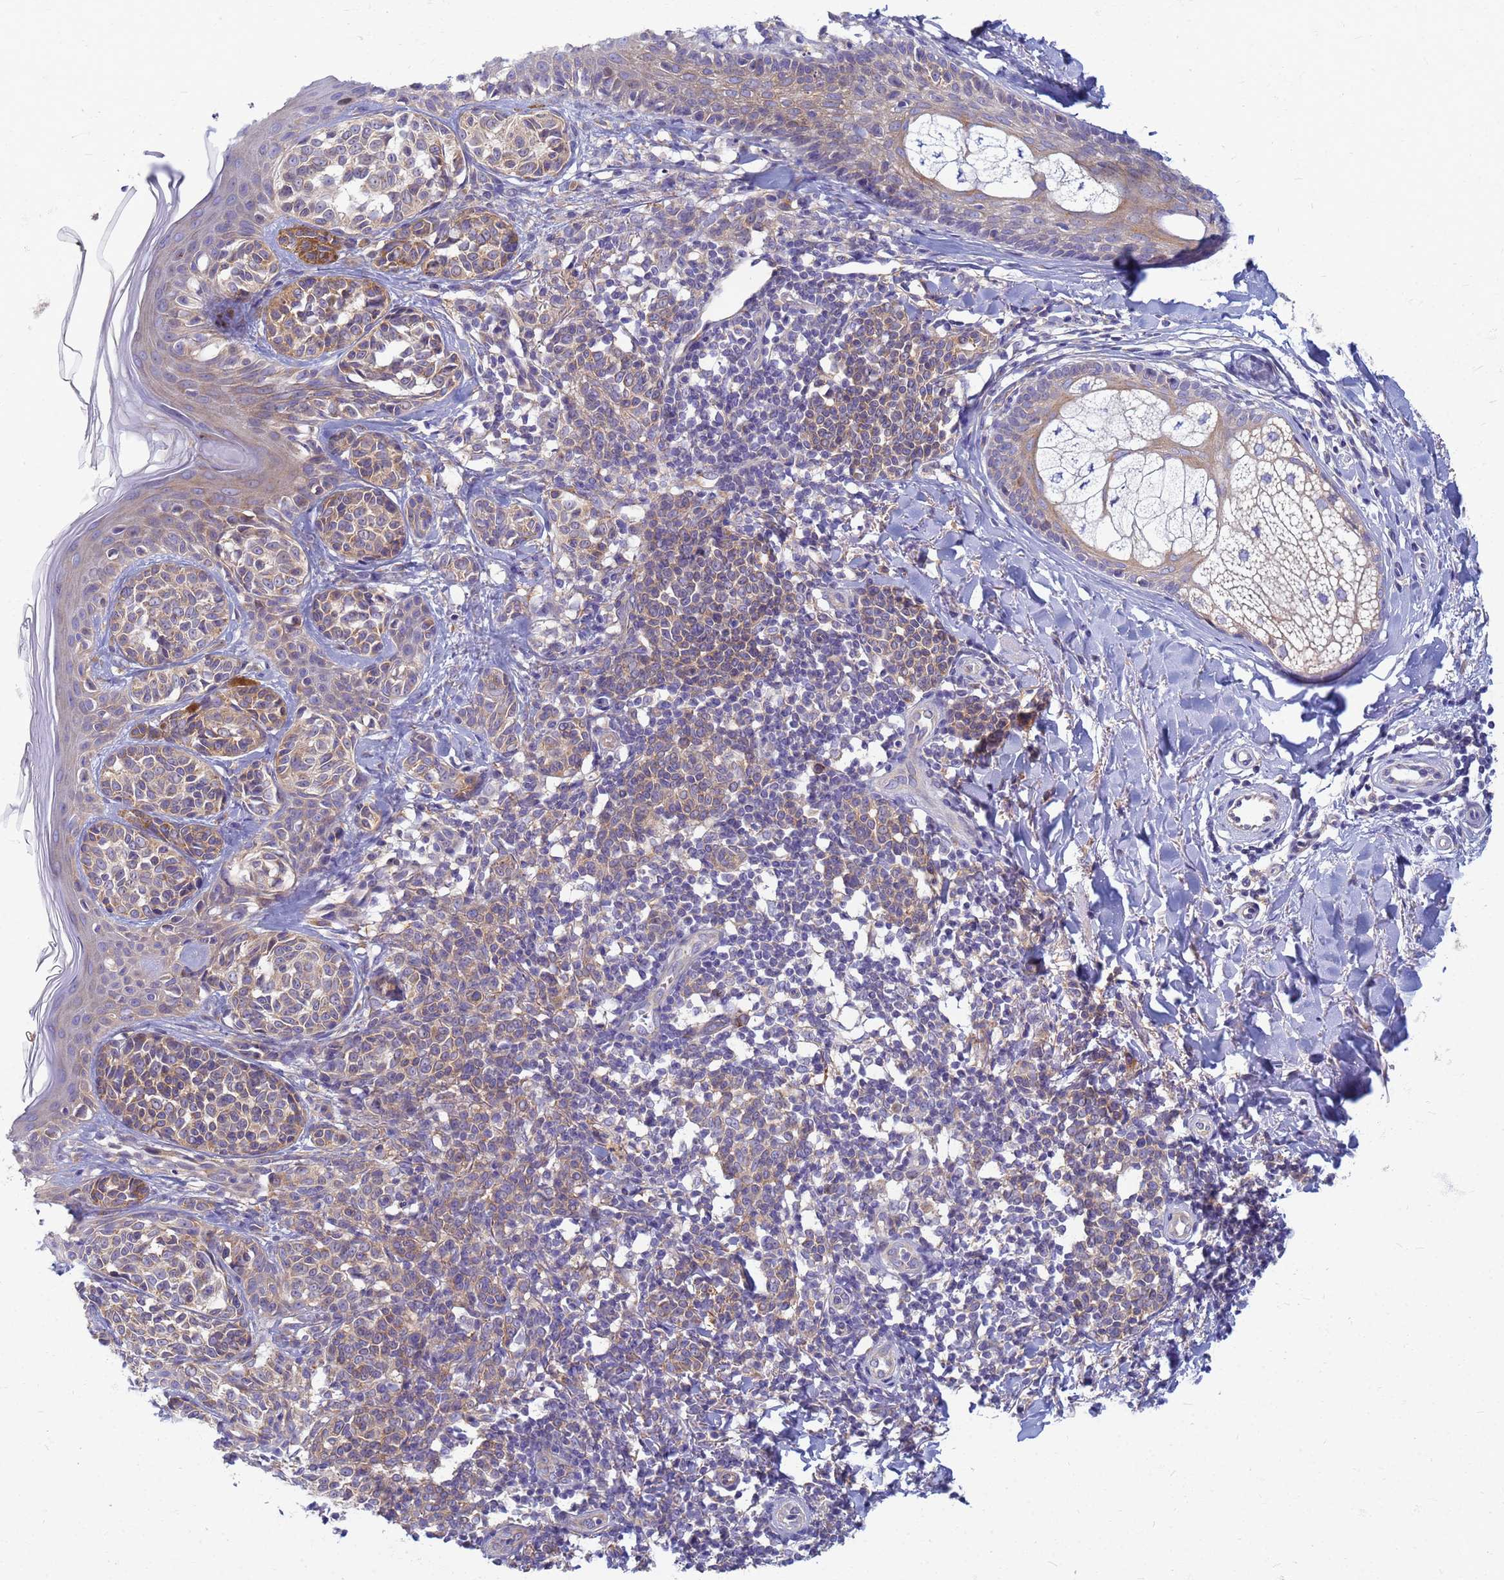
{"staining": {"intensity": "weak", "quantity": "25%-75%", "location": "cytoplasmic/membranous"}, "tissue": "melanoma", "cell_type": "Tumor cells", "image_type": "cancer", "snomed": [{"axis": "morphology", "description": "Malignant melanoma, NOS"}, {"axis": "topography", "description": "Skin of upper extremity"}], "caption": "Immunohistochemical staining of human malignant melanoma exhibits low levels of weak cytoplasmic/membranous protein expression in approximately 25%-75% of tumor cells.", "gene": "EEA1", "patient": {"sex": "male", "age": 40}}